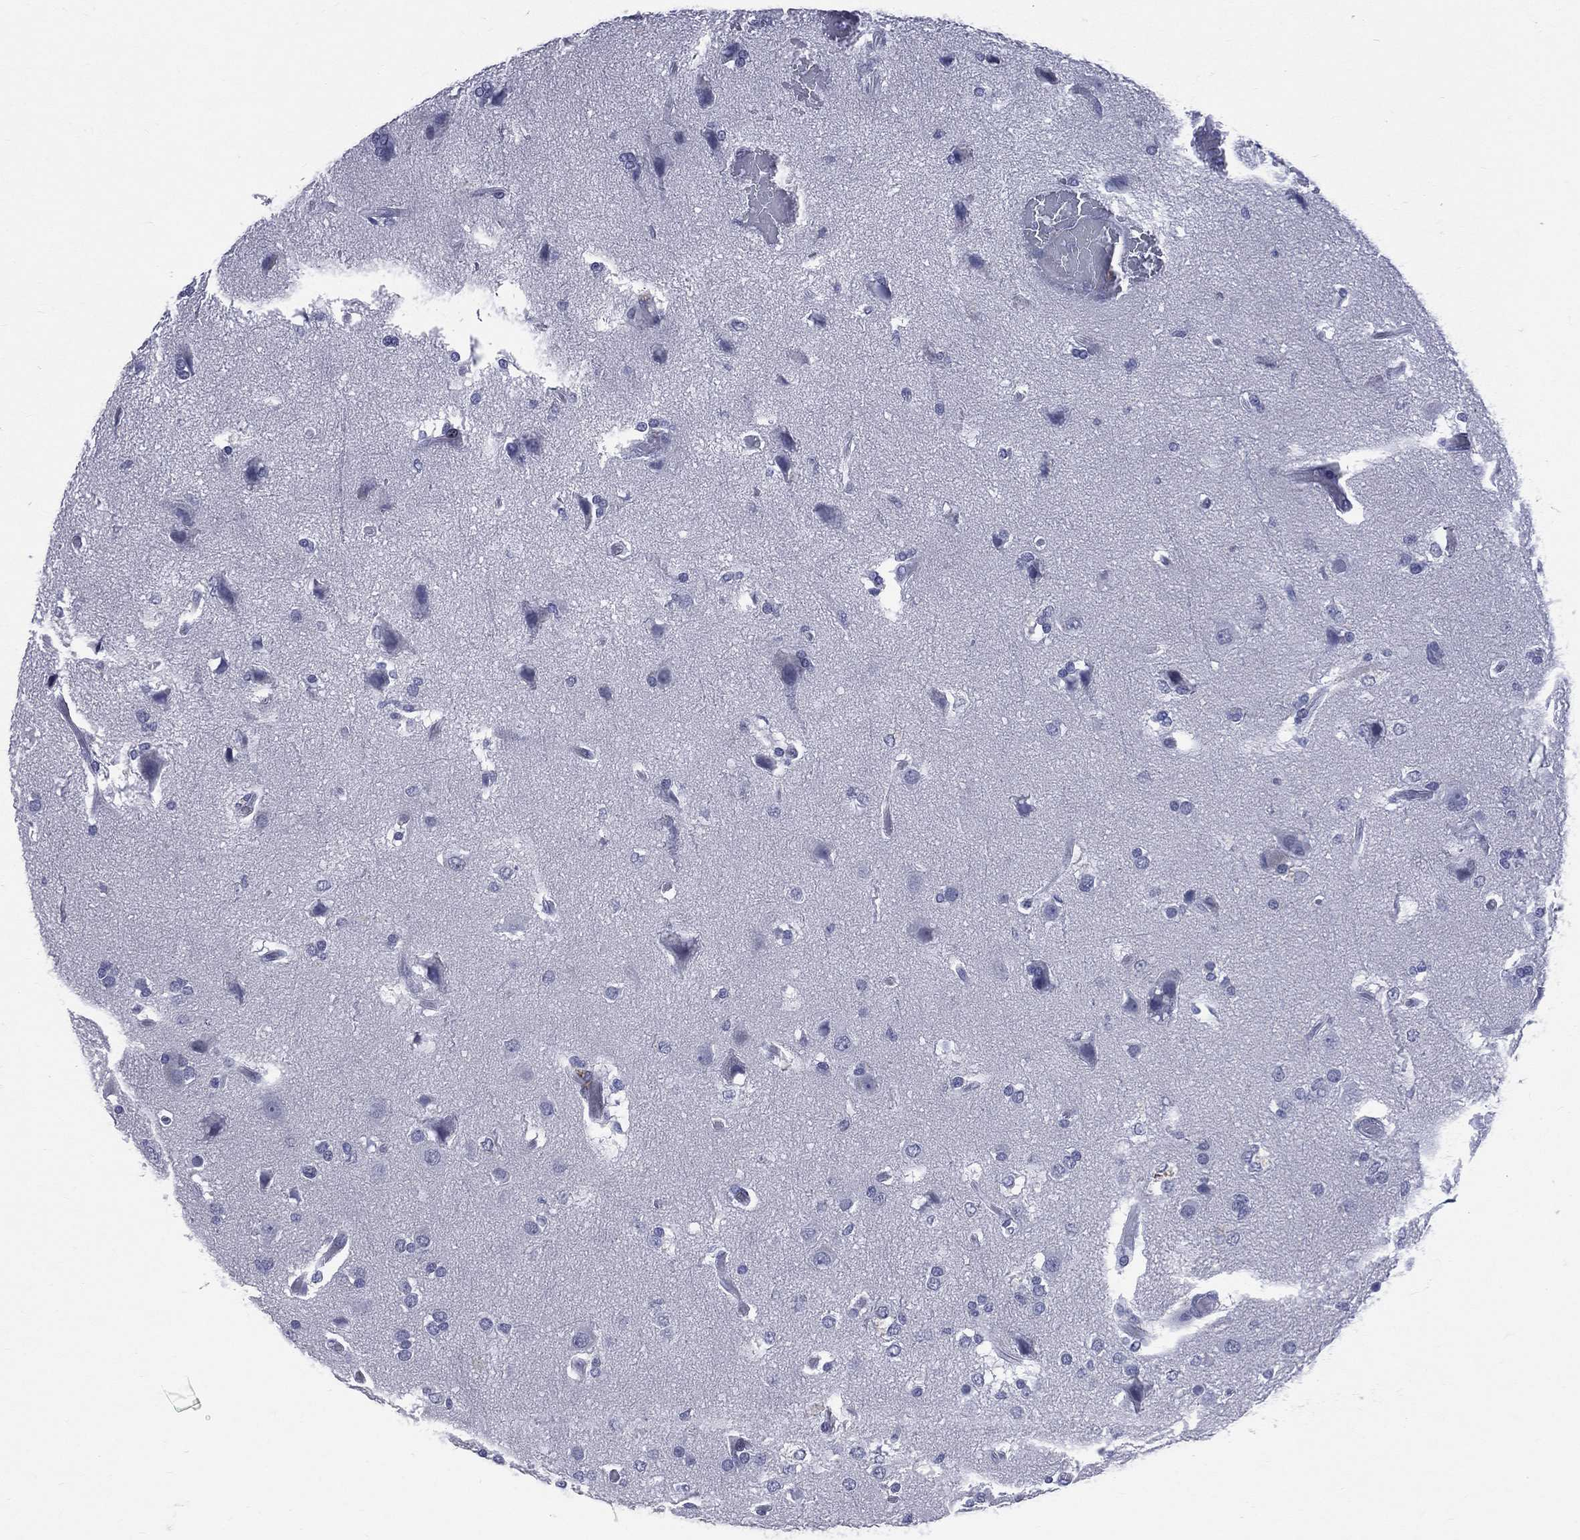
{"staining": {"intensity": "negative", "quantity": "none", "location": "none"}, "tissue": "glioma", "cell_type": "Tumor cells", "image_type": "cancer", "snomed": [{"axis": "morphology", "description": "Glioma, malignant, High grade"}, {"axis": "topography", "description": "Brain"}], "caption": "Protein analysis of glioma shows no significant expression in tumor cells.", "gene": "MLLT10", "patient": {"sex": "female", "age": 63}}